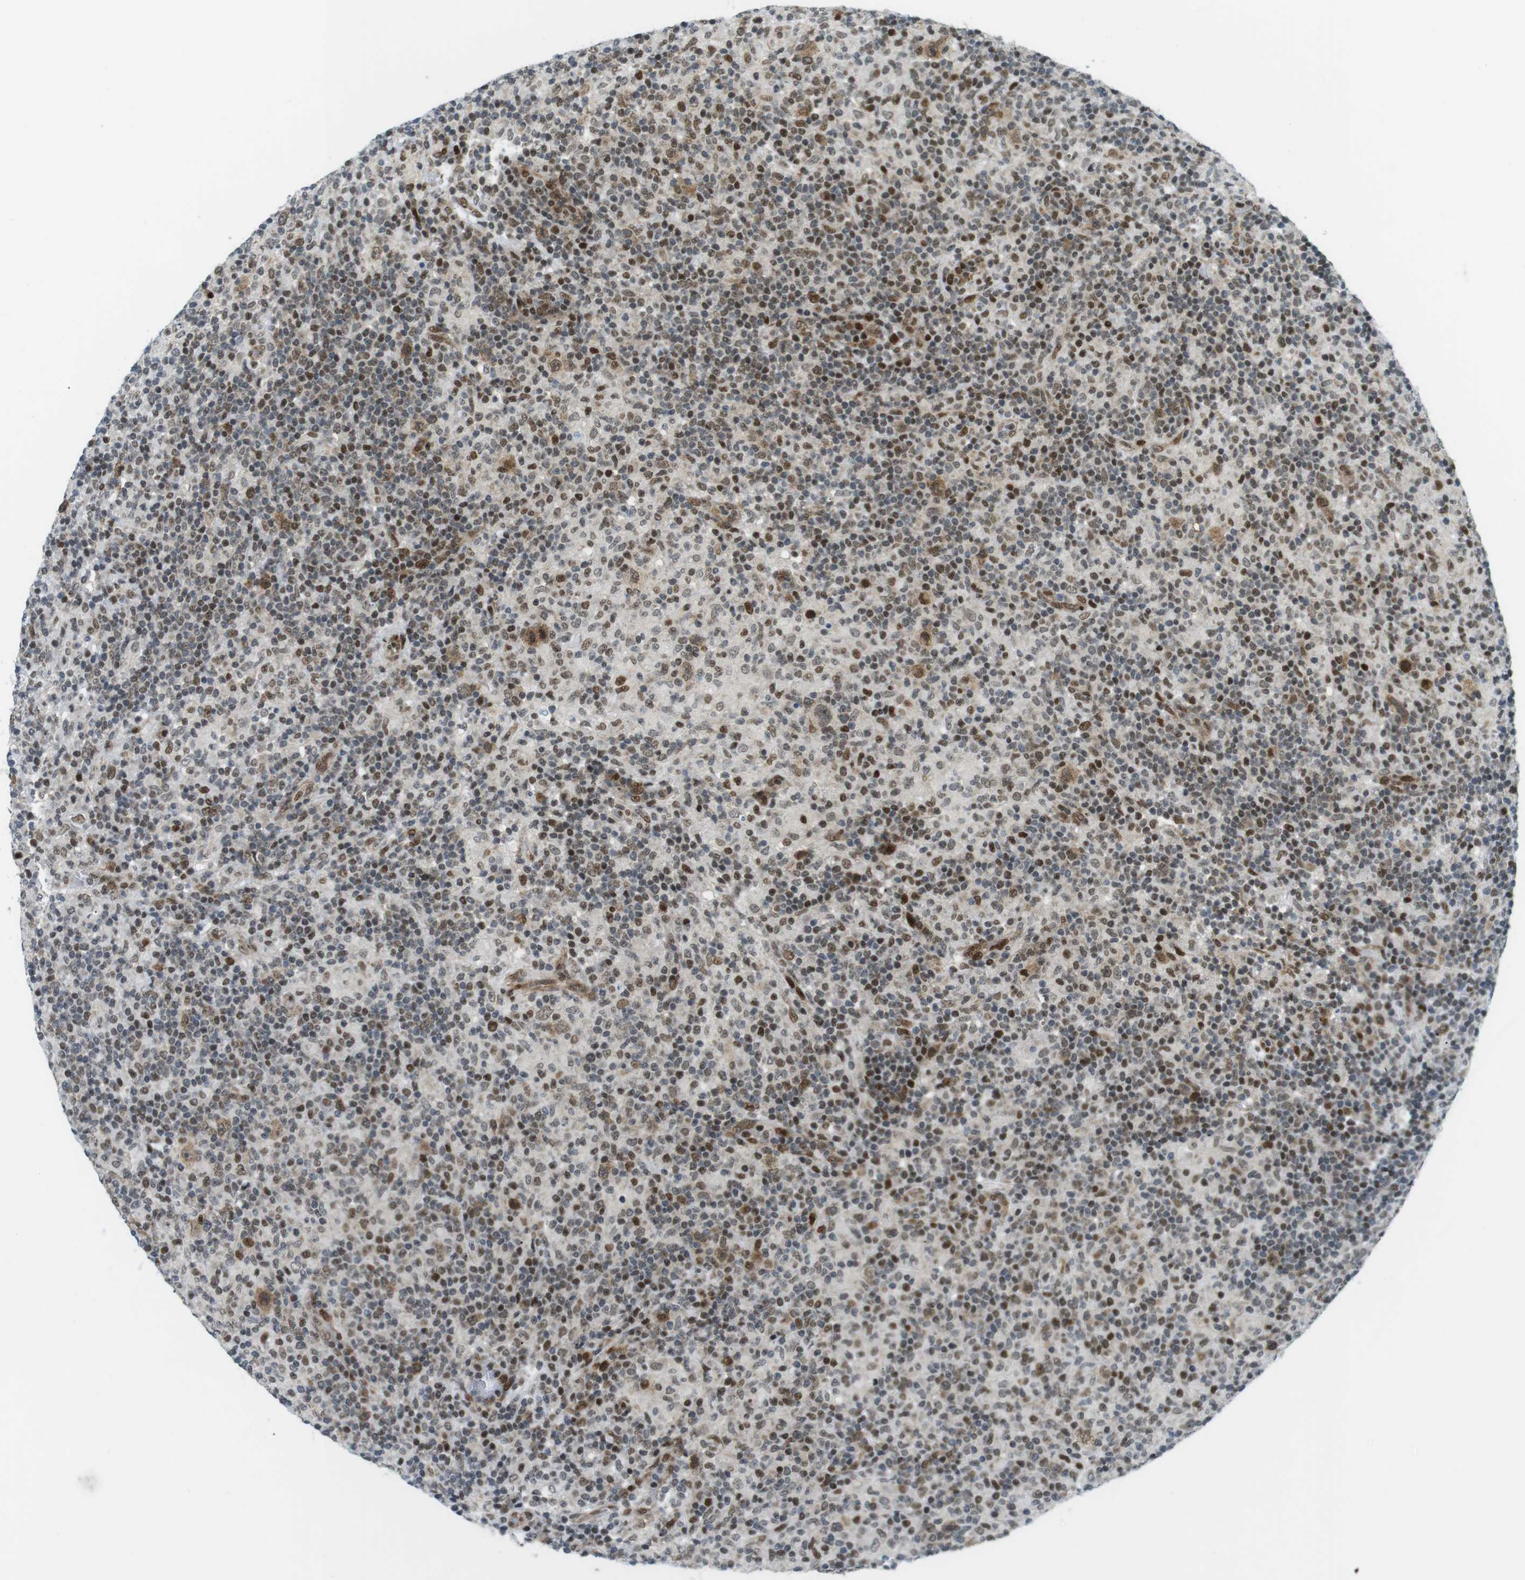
{"staining": {"intensity": "moderate", "quantity": ">75%", "location": "cytoplasmic/membranous,nuclear"}, "tissue": "lymphoma", "cell_type": "Tumor cells", "image_type": "cancer", "snomed": [{"axis": "morphology", "description": "Hodgkin's disease, NOS"}, {"axis": "topography", "description": "Lymph node"}], "caption": "Protein staining by IHC shows moderate cytoplasmic/membranous and nuclear staining in approximately >75% of tumor cells in Hodgkin's disease.", "gene": "CDC27", "patient": {"sex": "male", "age": 70}}